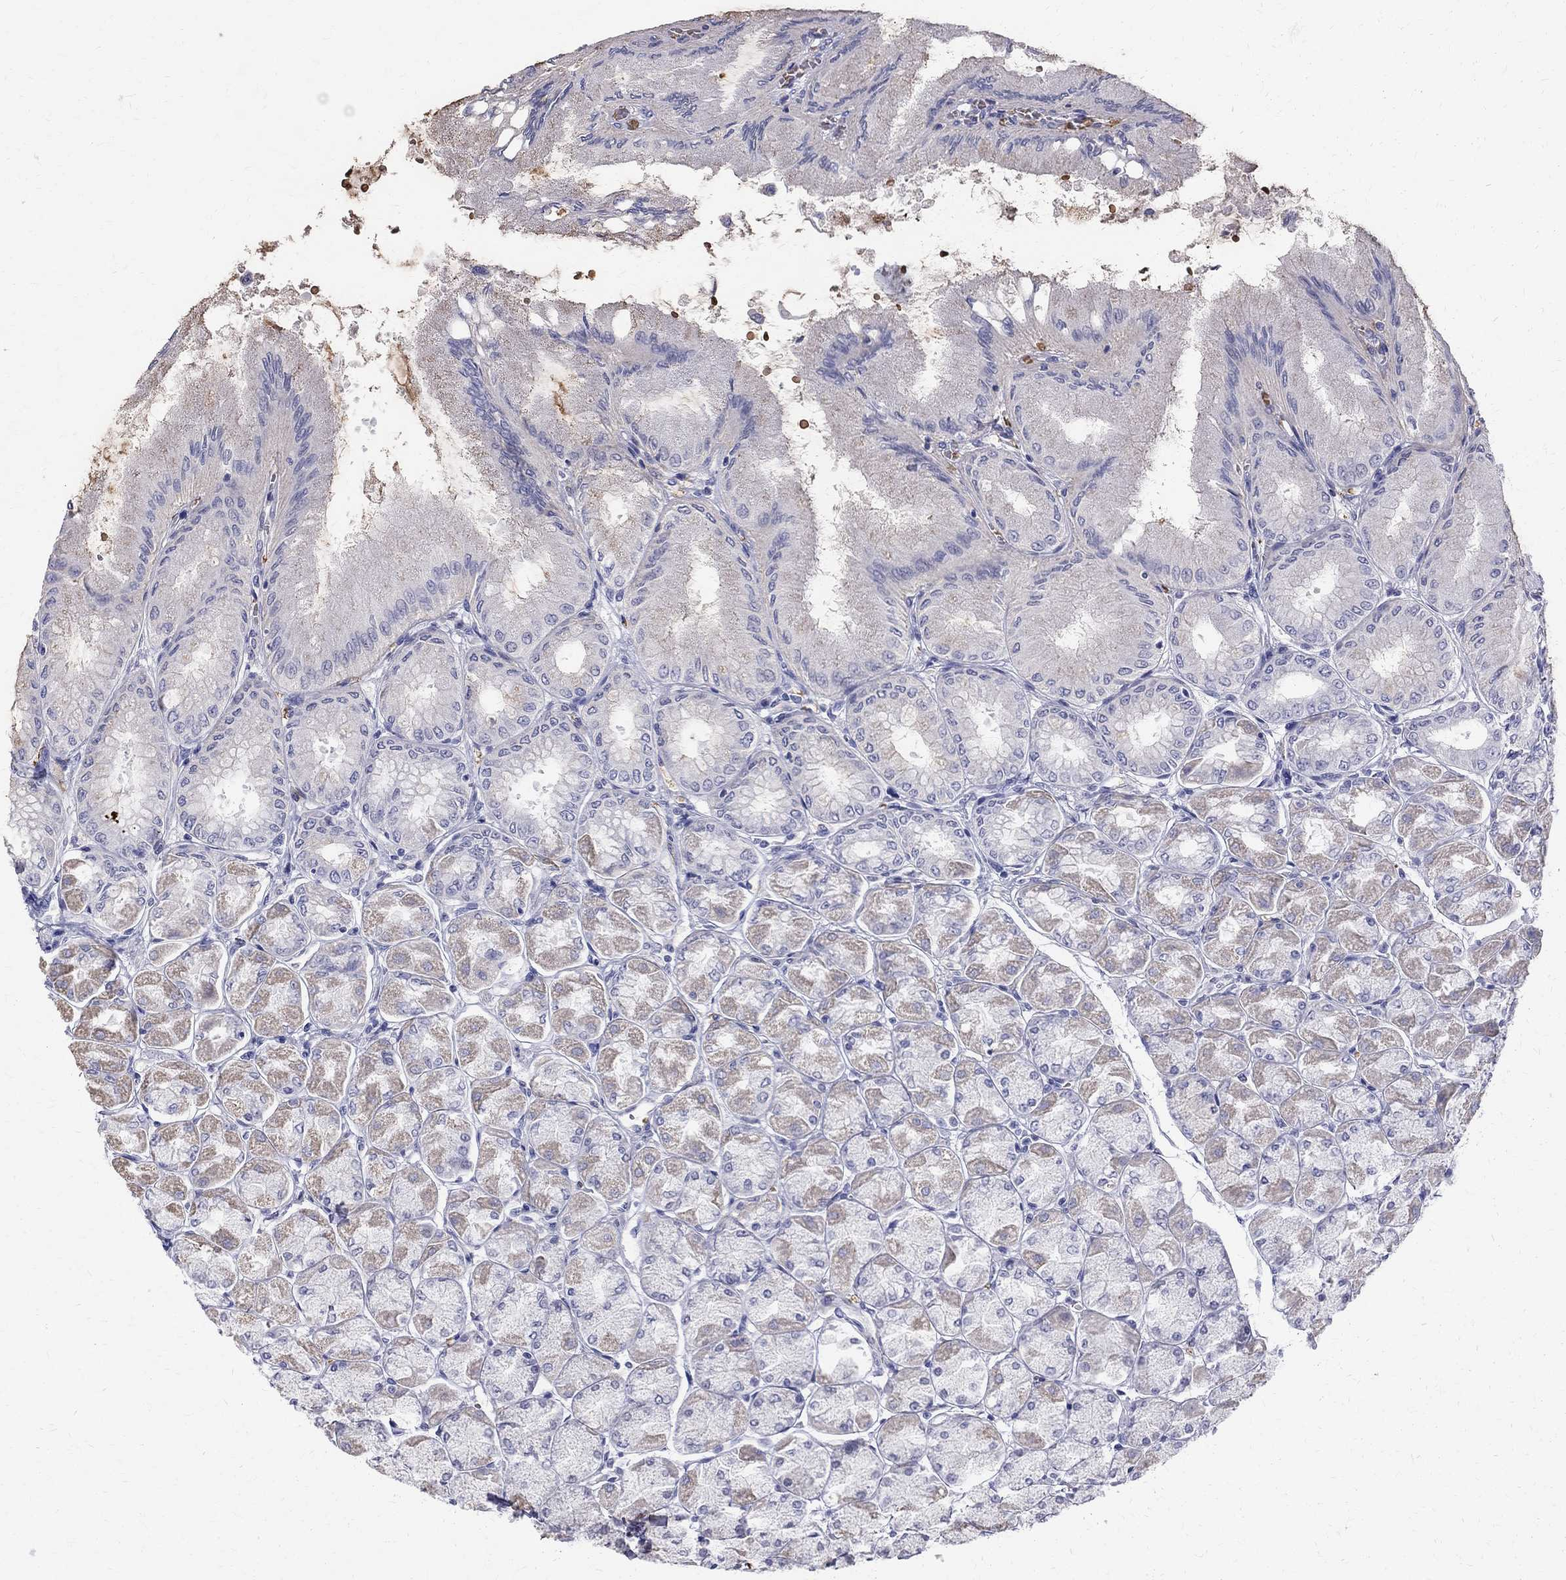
{"staining": {"intensity": "weak", "quantity": "<25%", "location": "cytoplasmic/membranous"}, "tissue": "stomach", "cell_type": "Glandular cells", "image_type": "normal", "snomed": [{"axis": "morphology", "description": "Normal tissue, NOS"}, {"axis": "topography", "description": "Stomach, upper"}], "caption": "Immunohistochemical staining of normal stomach reveals no significant staining in glandular cells. (DAB (3,3'-diaminobenzidine) immunohistochemistry, high magnification).", "gene": "AGER", "patient": {"sex": "male", "age": 60}}